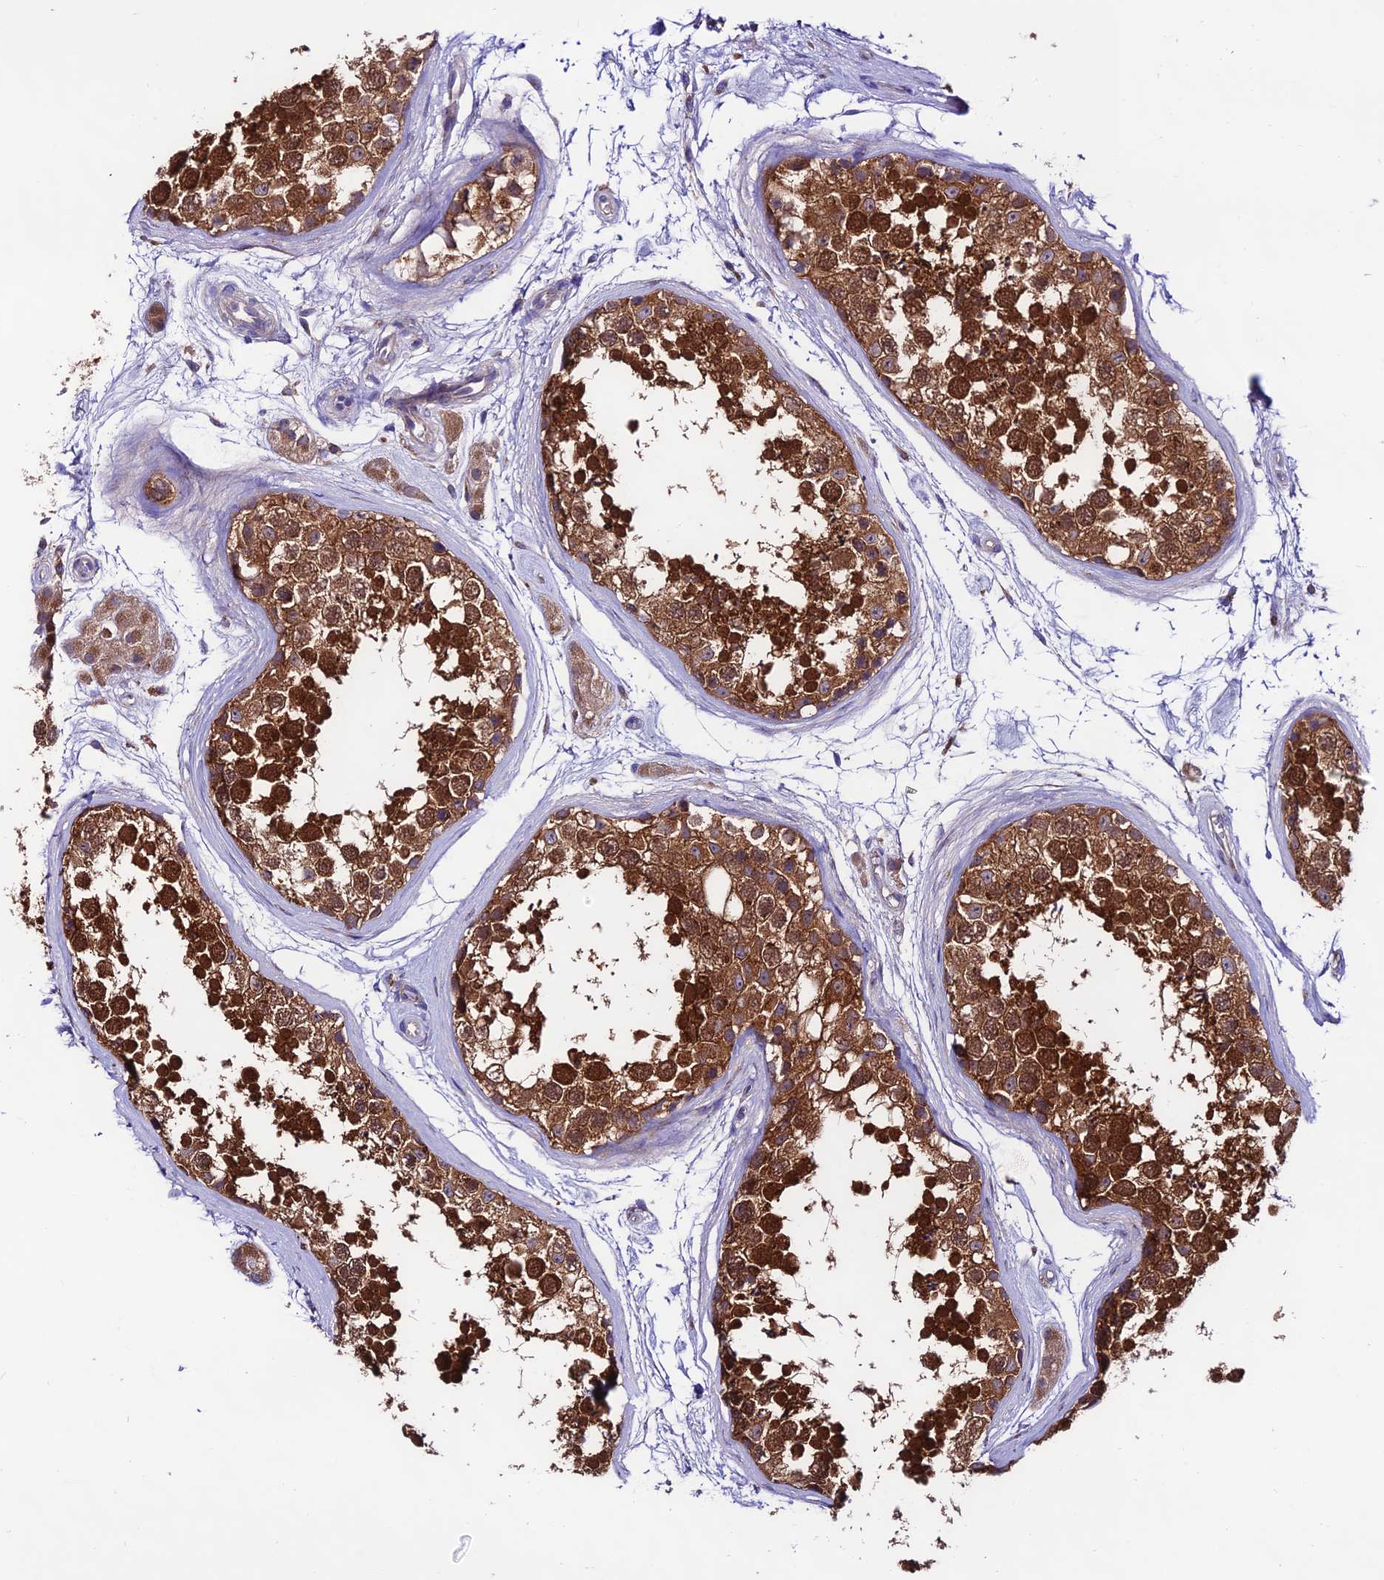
{"staining": {"intensity": "strong", "quantity": ">75%", "location": "cytoplasmic/membranous,nuclear"}, "tissue": "testis", "cell_type": "Cells in seminiferous ducts", "image_type": "normal", "snomed": [{"axis": "morphology", "description": "Normal tissue, NOS"}, {"axis": "topography", "description": "Testis"}], "caption": "A photomicrograph of testis stained for a protein displays strong cytoplasmic/membranous,nuclear brown staining in cells in seminiferous ducts.", "gene": "LACTB2", "patient": {"sex": "male", "age": 56}}